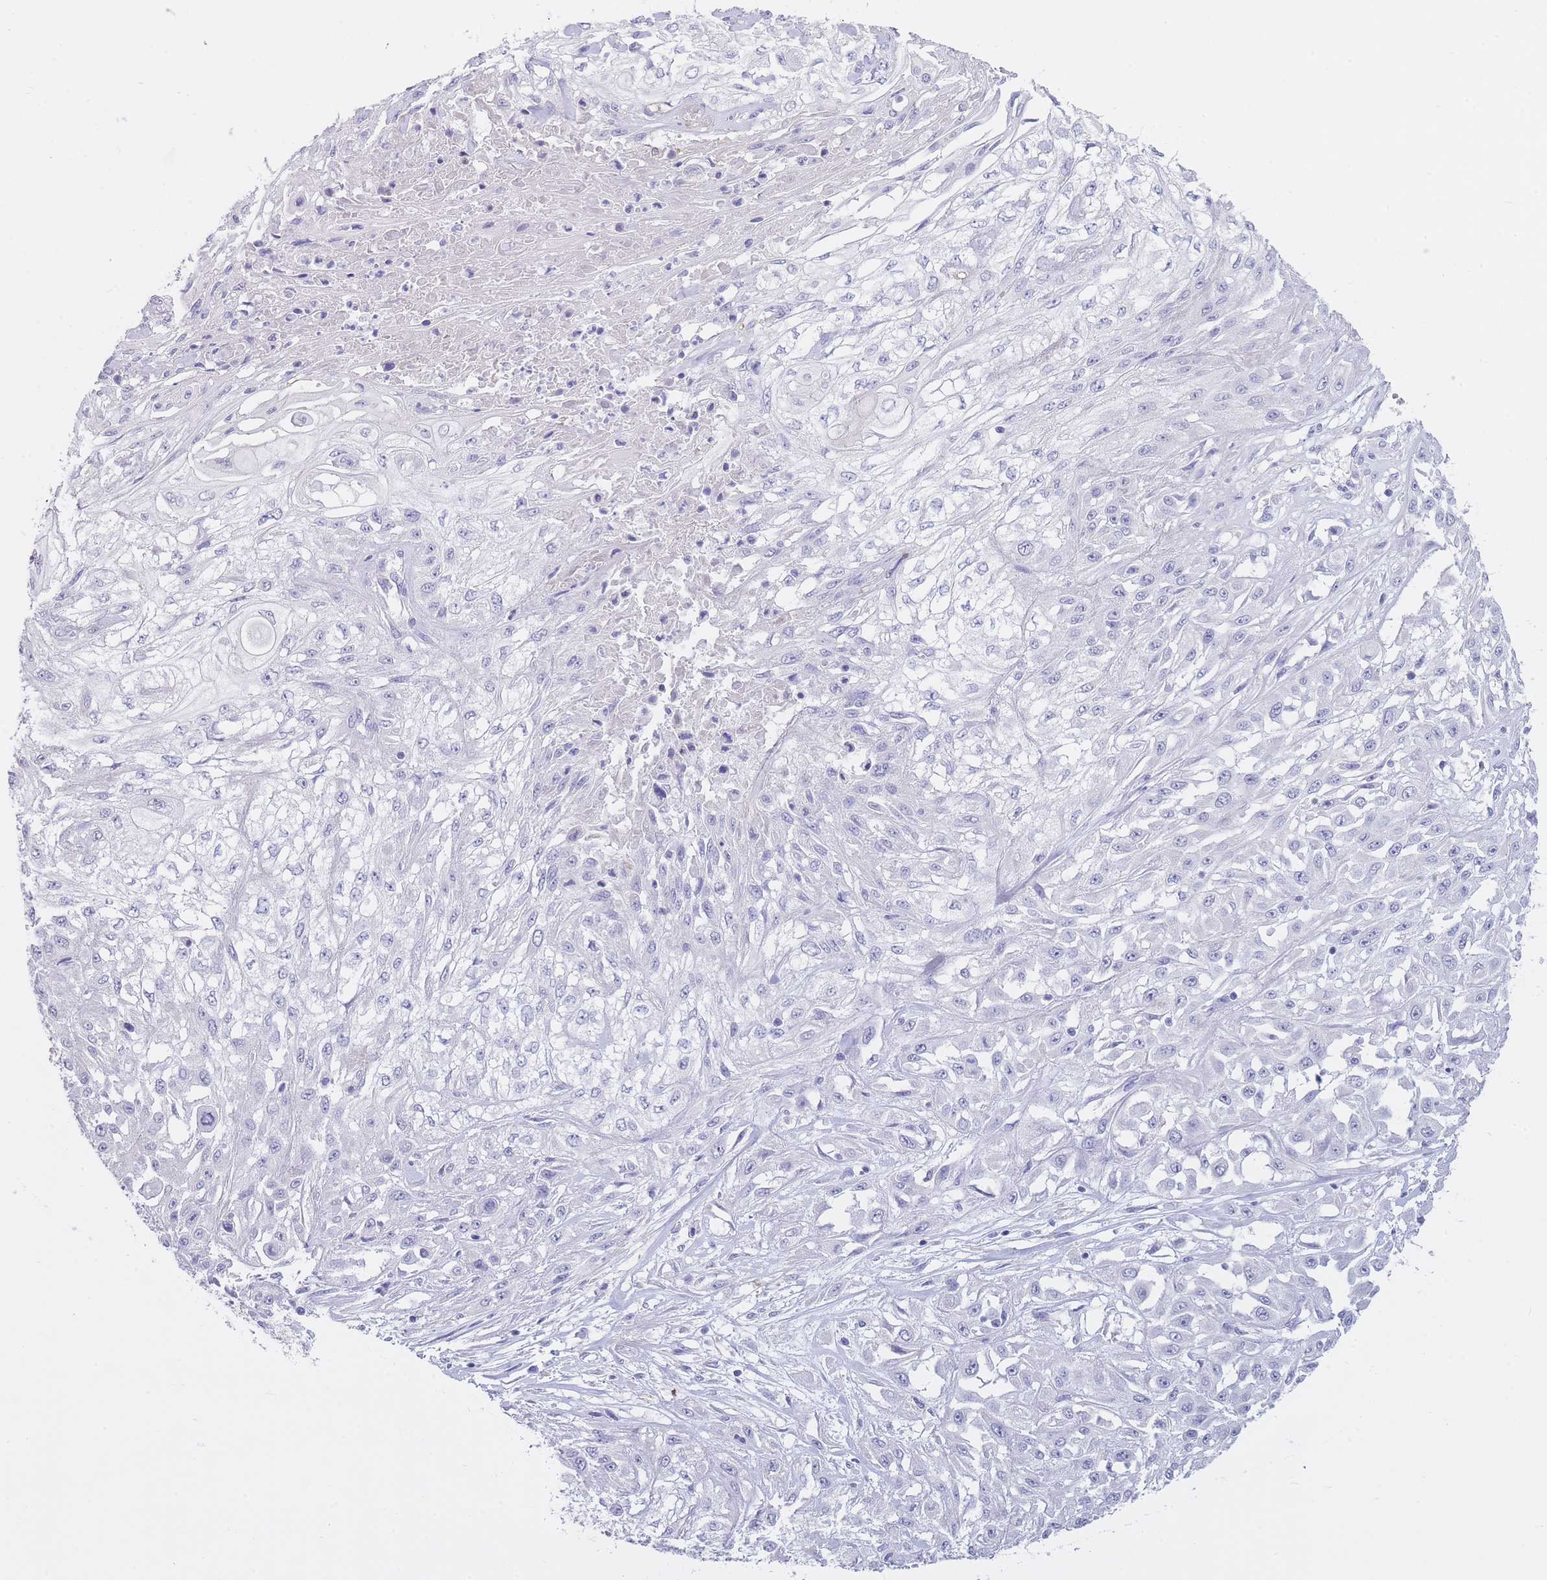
{"staining": {"intensity": "negative", "quantity": "none", "location": "none"}, "tissue": "skin cancer", "cell_type": "Tumor cells", "image_type": "cancer", "snomed": [{"axis": "morphology", "description": "Squamous cell carcinoma, NOS"}, {"axis": "morphology", "description": "Squamous cell carcinoma, metastatic, NOS"}, {"axis": "topography", "description": "Skin"}, {"axis": "topography", "description": "Lymph node"}], "caption": "Photomicrograph shows no significant protein staining in tumor cells of skin cancer (squamous cell carcinoma). Nuclei are stained in blue.", "gene": "CD37", "patient": {"sex": "male", "age": 75}}